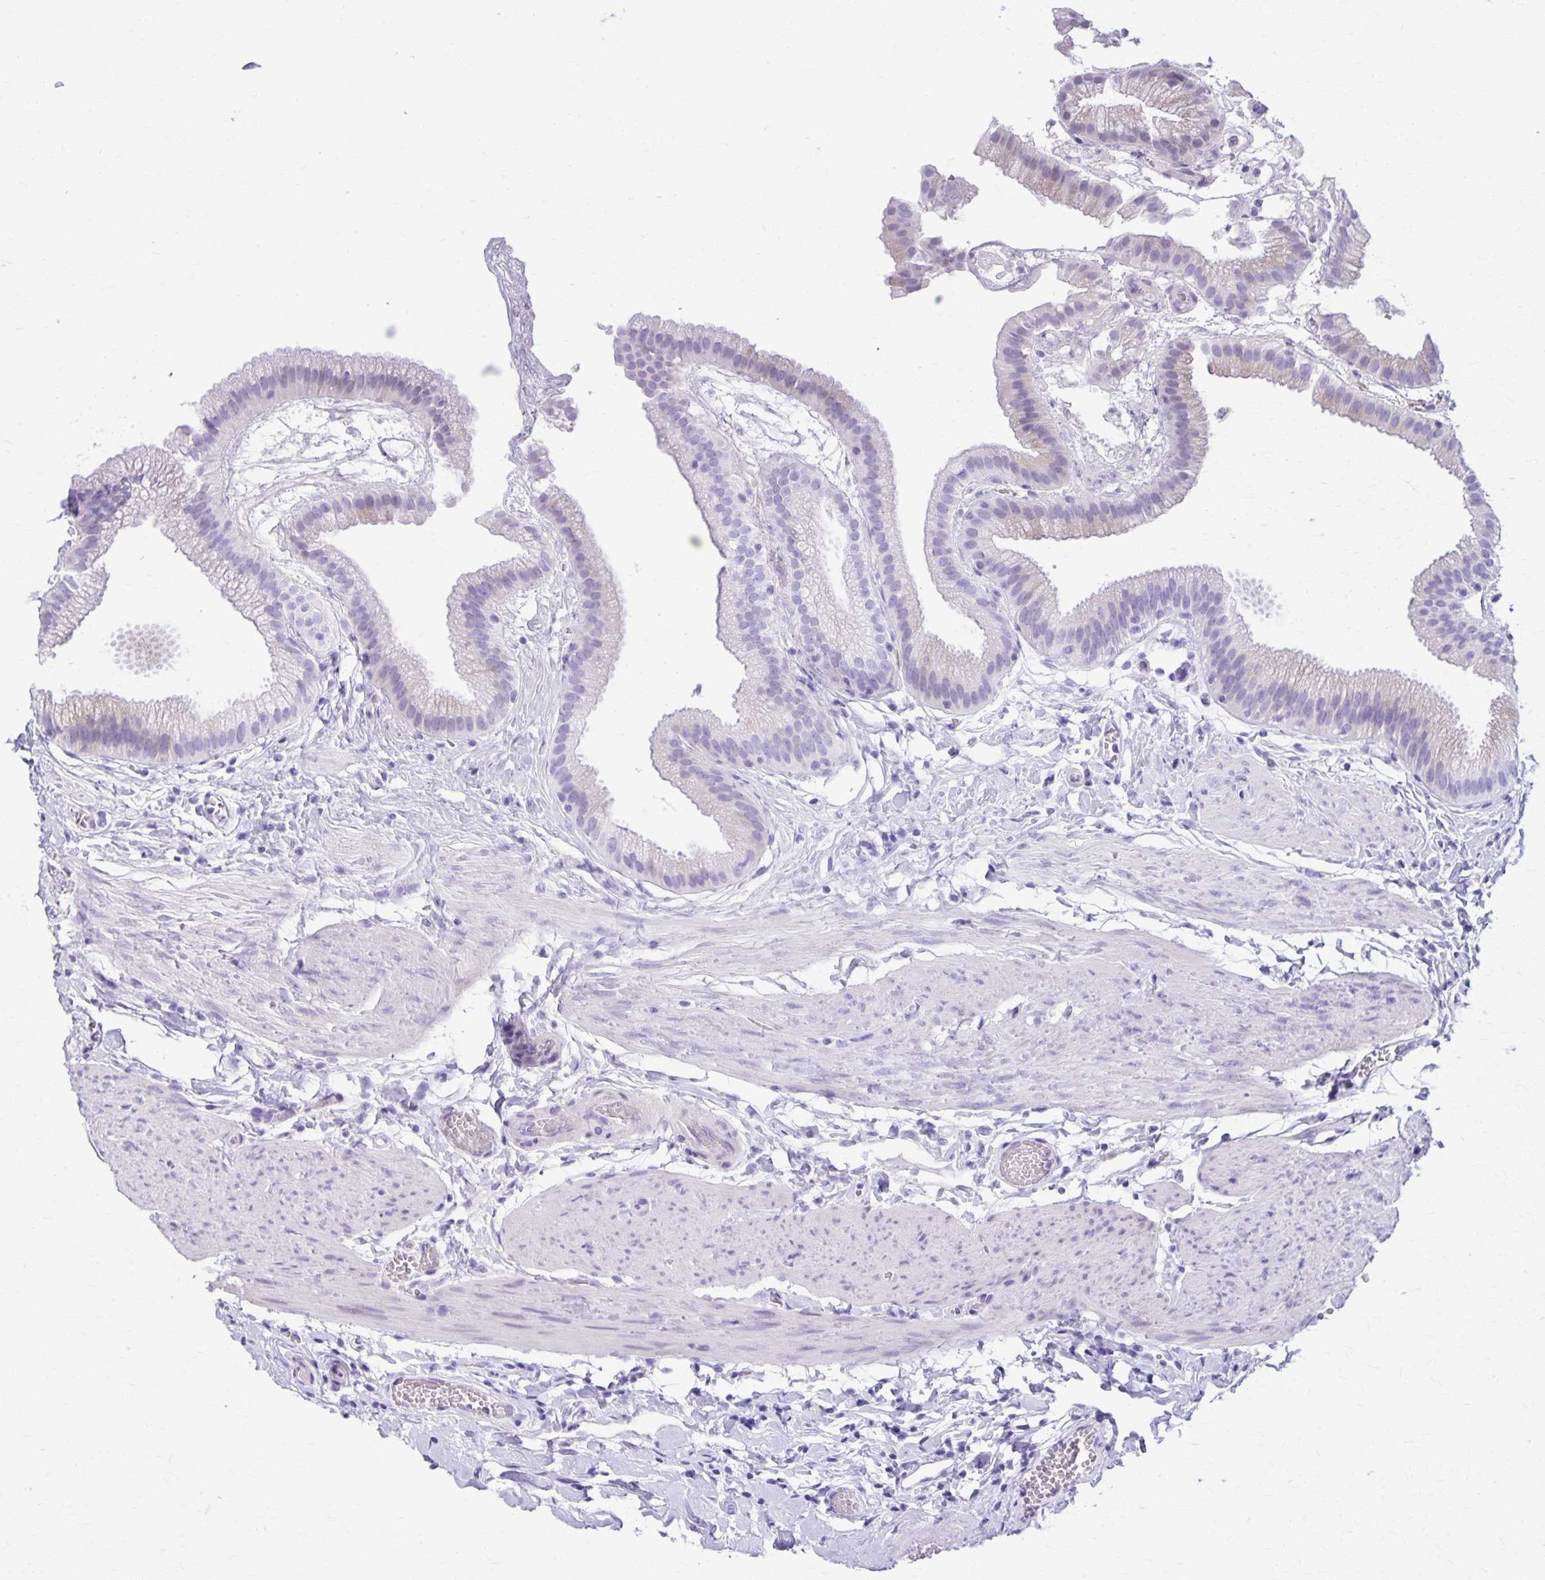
{"staining": {"intensity": "negative", "quantity": "none", "location": "none"}, "tissue": "gallbladder", "cell_type": "Glandular cells", "image_type": "normal", "snomed": [{"axis": "morphology", "description": "Normal tissue, NOS"}, {"axis": "topography", "description": "Gallbladder"}], "caption": "High power microscopy histopathology image of an immunohistochemistry histopathology image of benign gallbladder, revealing no significant positivity in glandular cells.", "gene": "DEFA5", "patient": {"sex": "female", "age": 63}}